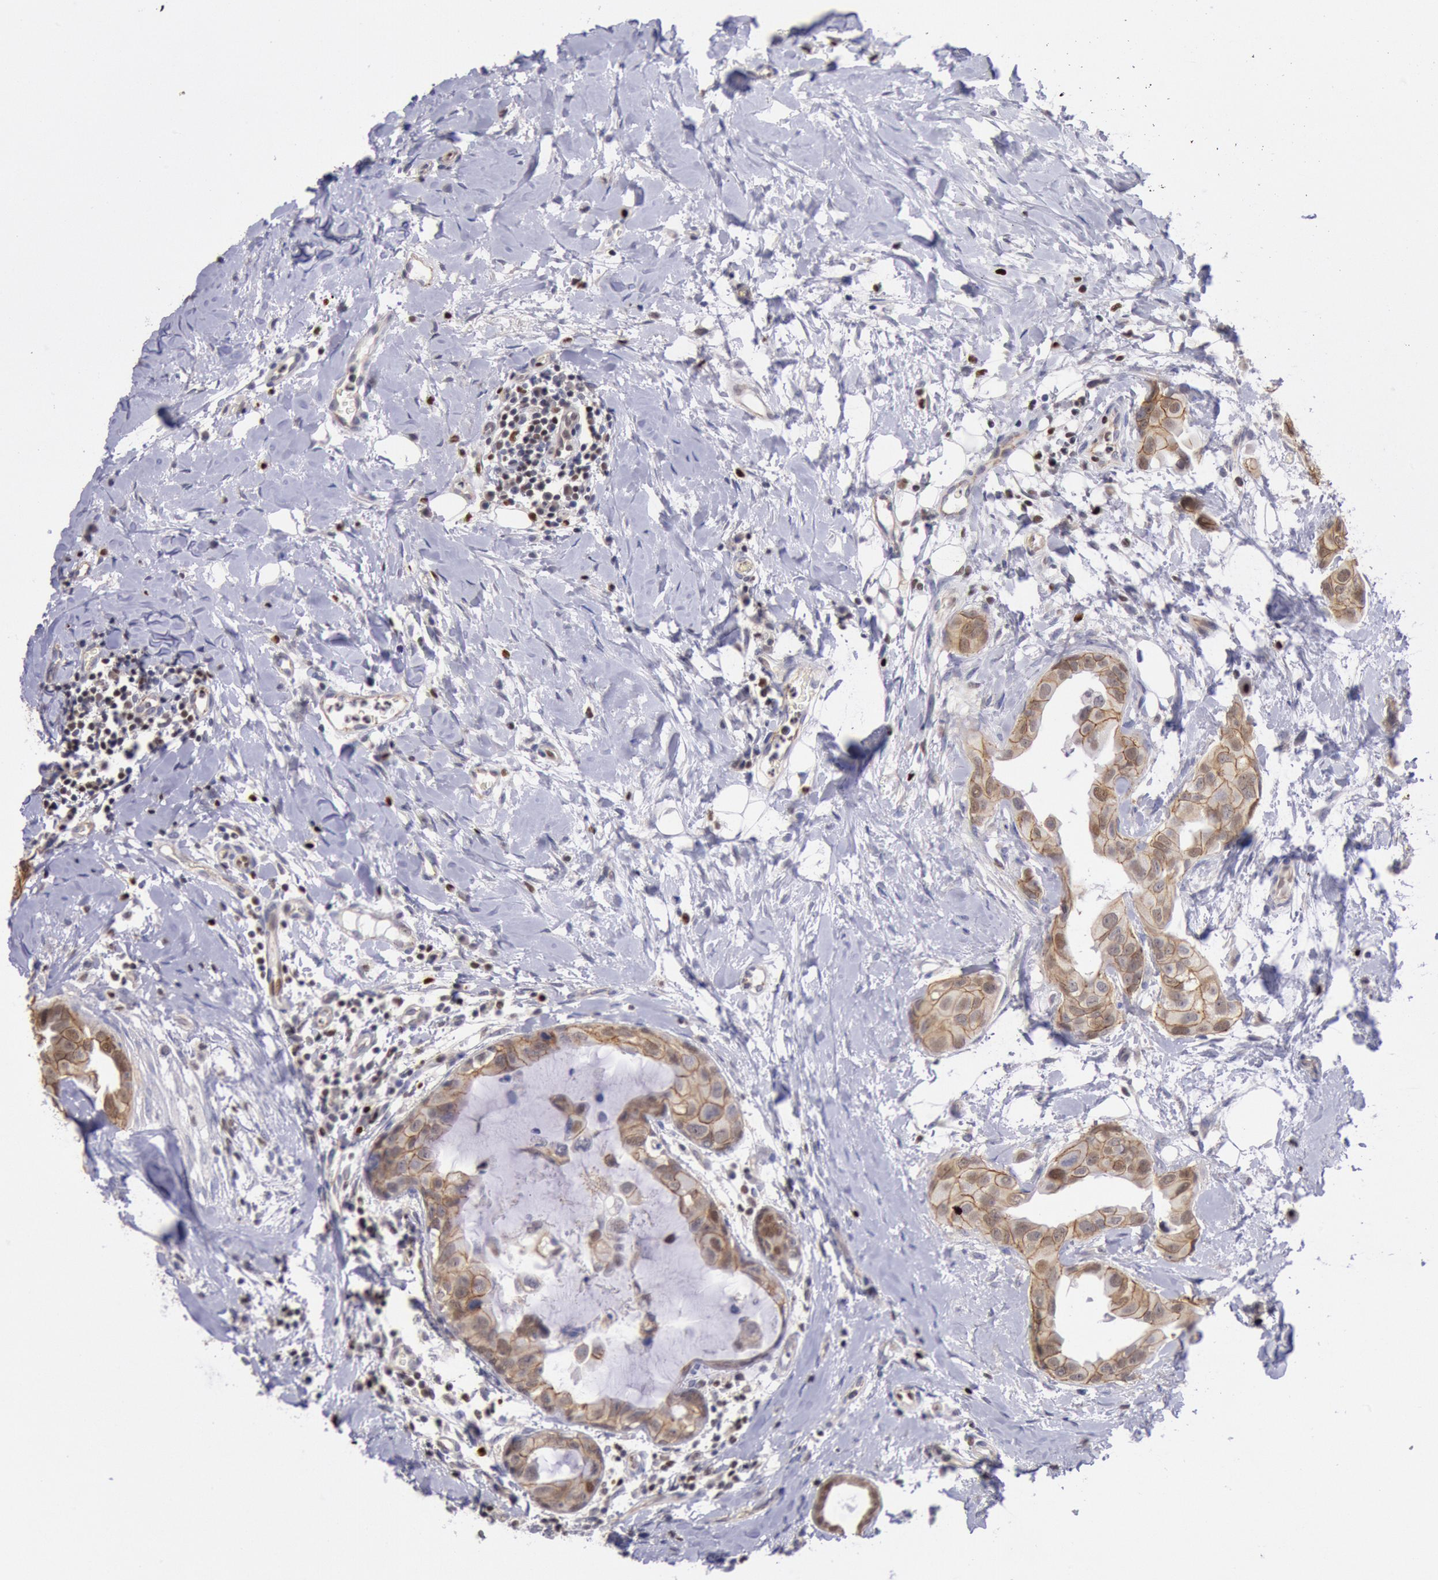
{"staining": {"intensity": "moderate", "quantity": ">75%", "location": "cytoplasmic/membranous"}, "tissue": "breast cancer", "cell_type": "Tumor cells", "image_type": "cancer", "snomed": [{"axis": "morphology", "description": "Duct carcinoma"}, {"axis": "topography", "description": "Breast"}], "caption": "IHC histopathology image of human breast cancer stained for a protein (brown), which shows medium levels of moderate cytoplasmic/membranous expression in approximately >75% of tumor cells.", "gene": "RPS6KA5", "patient": {"sex": "female", "age": 40}}